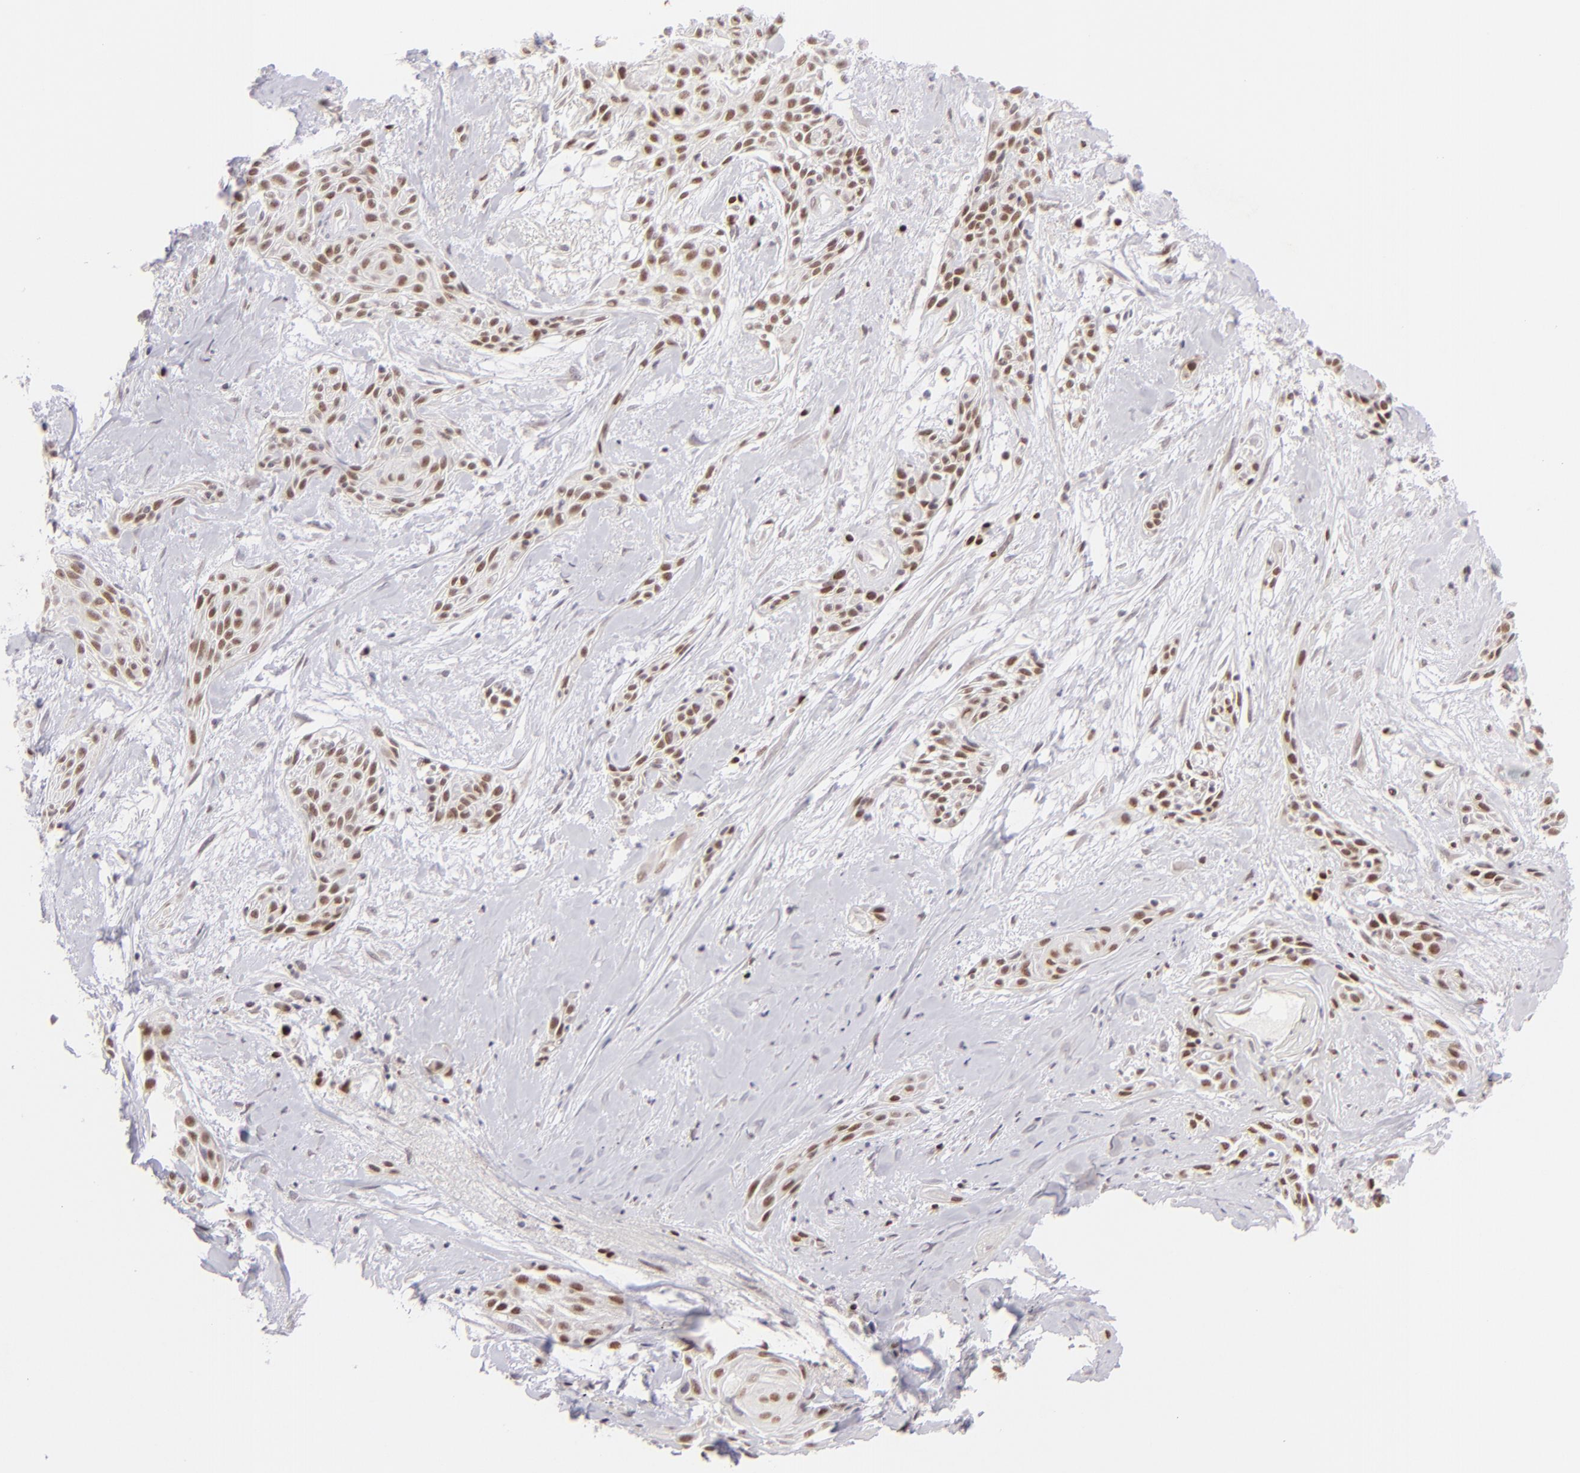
{"staining": {"intensity": "moderate", "quantity": ">75%", "location": "nuclear"}, "tissue": "skin cancer", "cell_type": "Tumor cells", "image_type": "cancer", "snomed": [{"axis": "morphology", "description": "Squamous cell carcinoma, NOS"}, {"axis": "topography", "description": "Skin"}, {"axis": "topography", "description": "Anal"}], "caption": "Brown immunohistochemical staining in human skin squamous cell carcinoma reveals moderate nuclear expression in approximately >75% of tumor cells.", "gene": "POU2F1", "patient": {"sex": "male", "age": 64}}